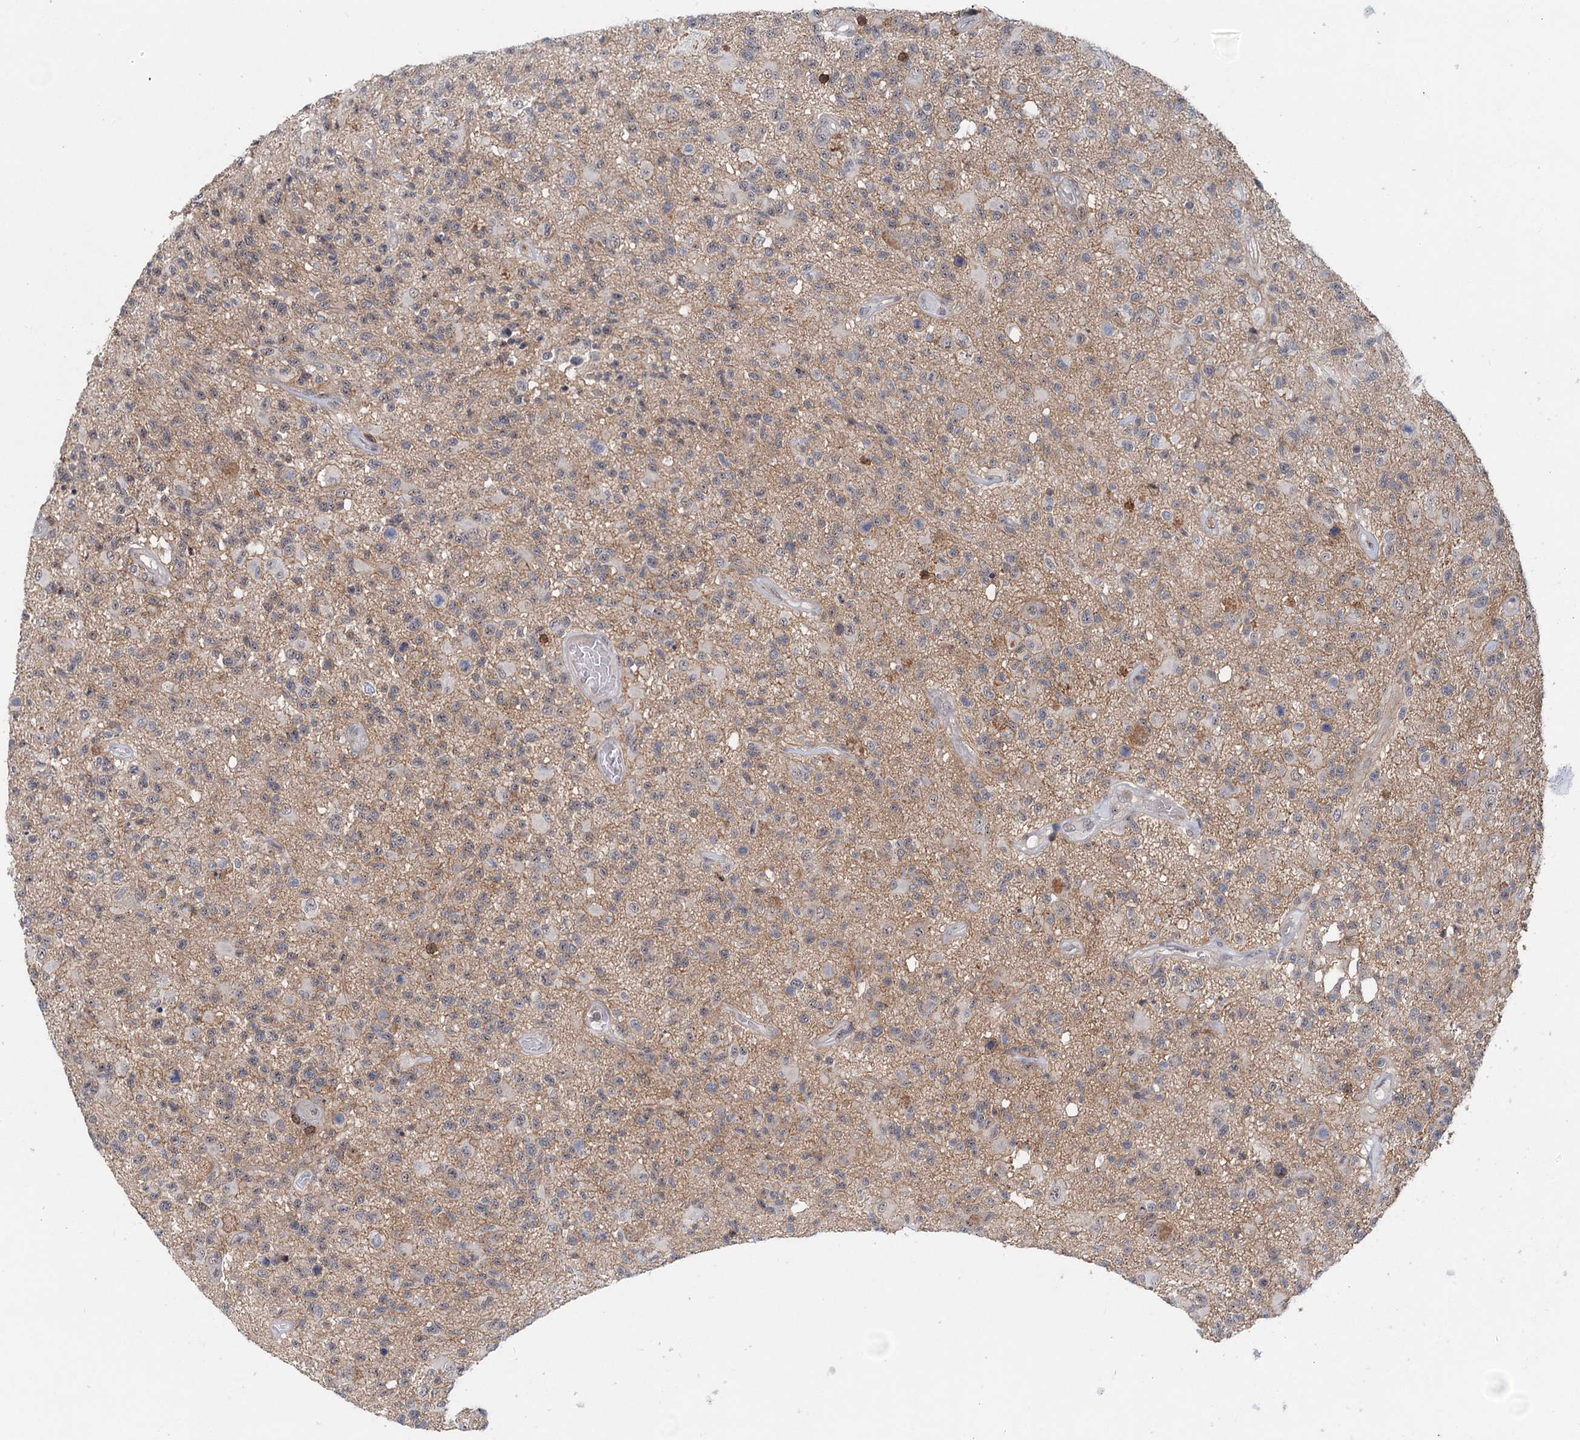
{"staining": {"intensity": "negative", "quantity": "none", "location": "none"}, "tissue": "glioma", "cell_type": "Tumor cells", "image_type": "cancer", "snomed": [{"axis": "morphology", "description": "Glioma, malignant, High grade"}, {"axis": "morphology", "description": "Glioblastoma, NOS"}, {"axis": "topography", "description": "Brain"}], "caption": "Immunohistochemistry histopathology image of neoplastic tissue: glioblastoma stained with DAB (3,3'-diaminobenzidine) shows no significant protein expression in tumor cells.", "gene": "CDC42SE2", "patient": {"sex": "male", "age": 60}}